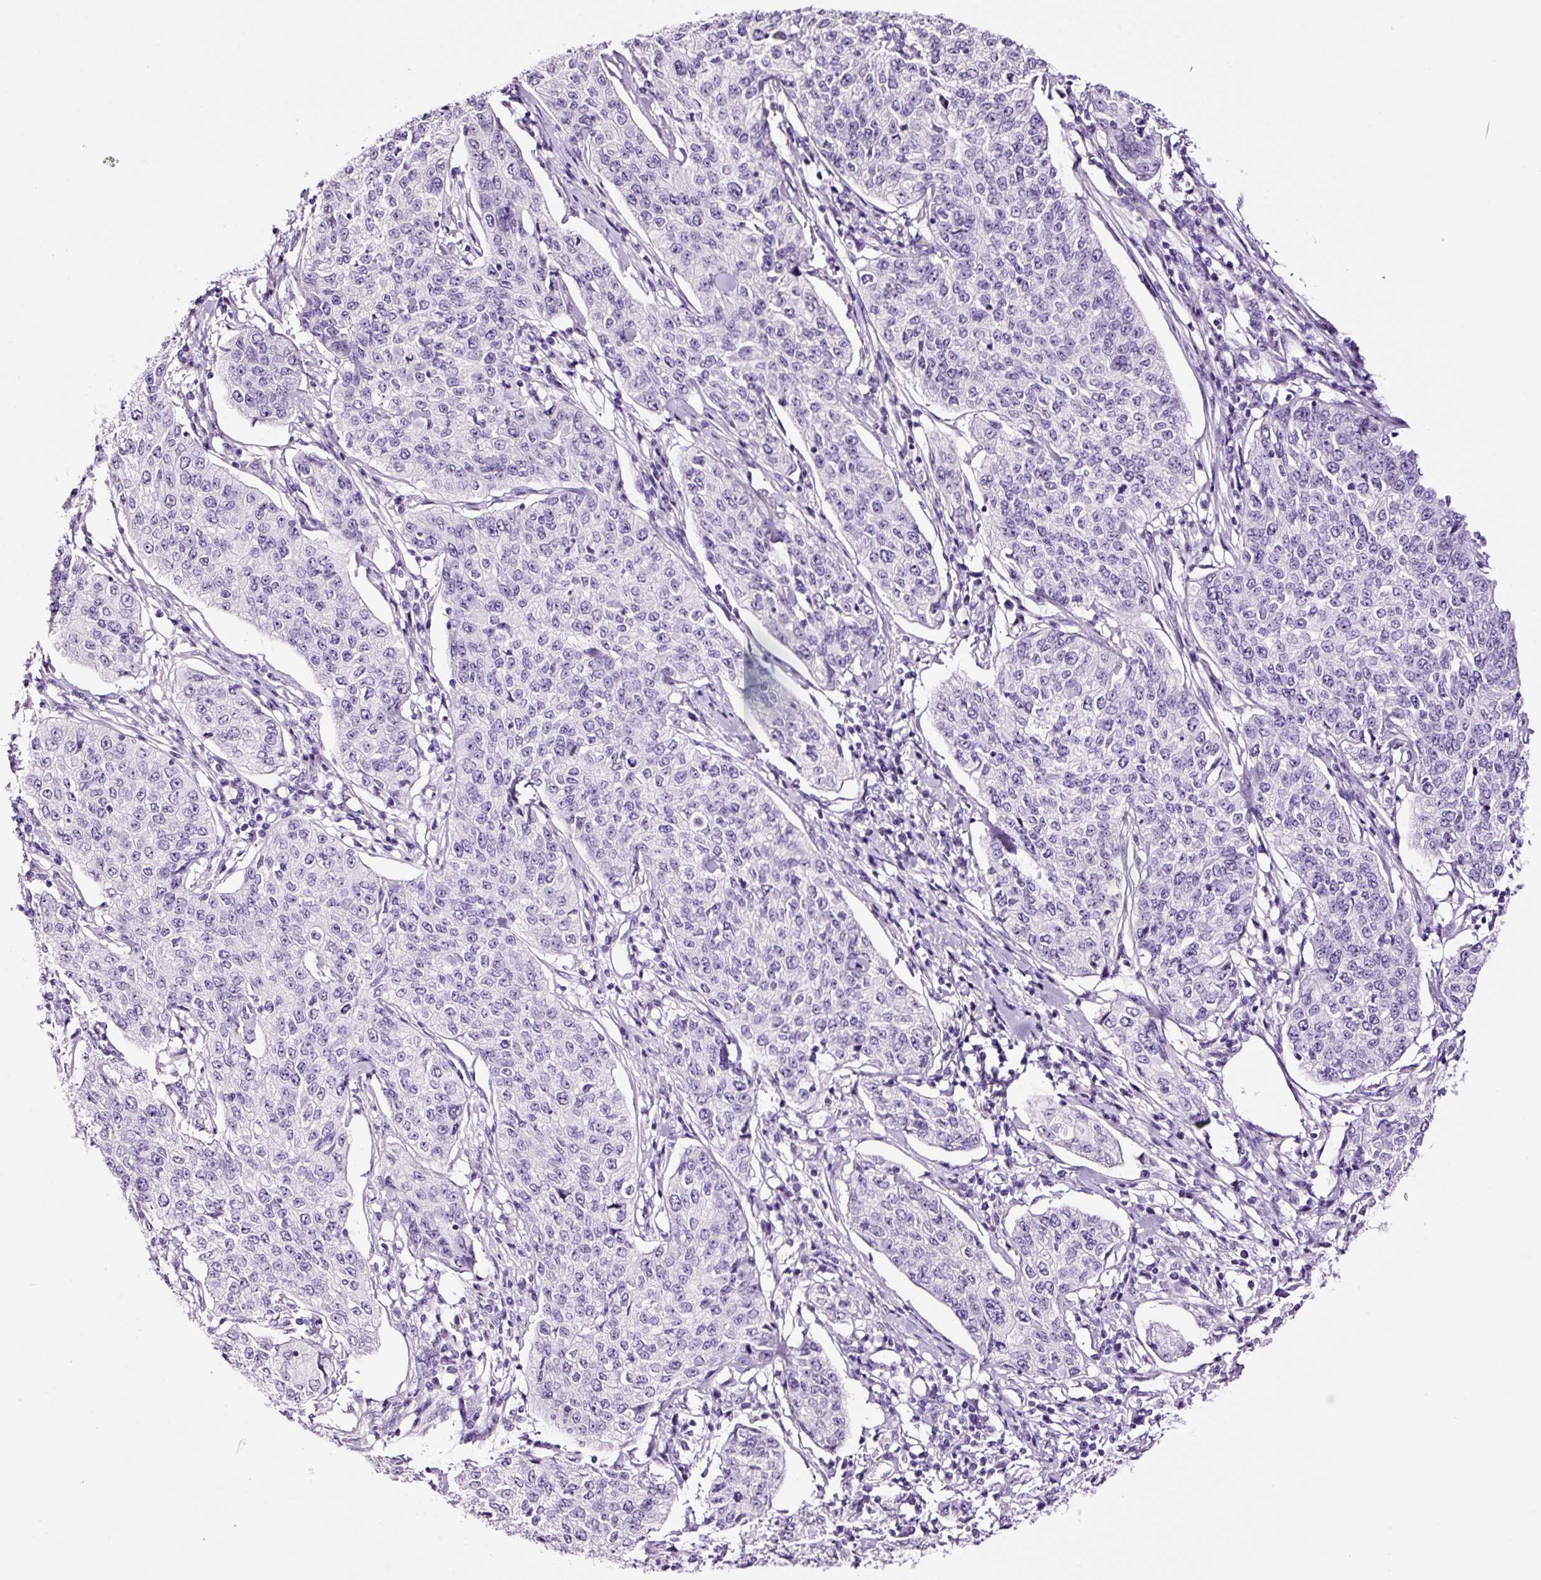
{"staining": {"intensity": "negative", "quantity": "none", "location": "none"}, "tissue": "cervical cancer", "cell_type": "Tumor cells", "image_type": "cancer", "snomed": [{"axis": "morphology", "description": "Squamous cell carcinoma, NOS"}, {"axis": "topography", "description": "Cervix"}], "caption": "Tumor cells are negative for protein expression in human cervical cancer (squamous cell carcinoma).", "gene": "RTF2", "patient": {"sex": "female", "age": 35}}